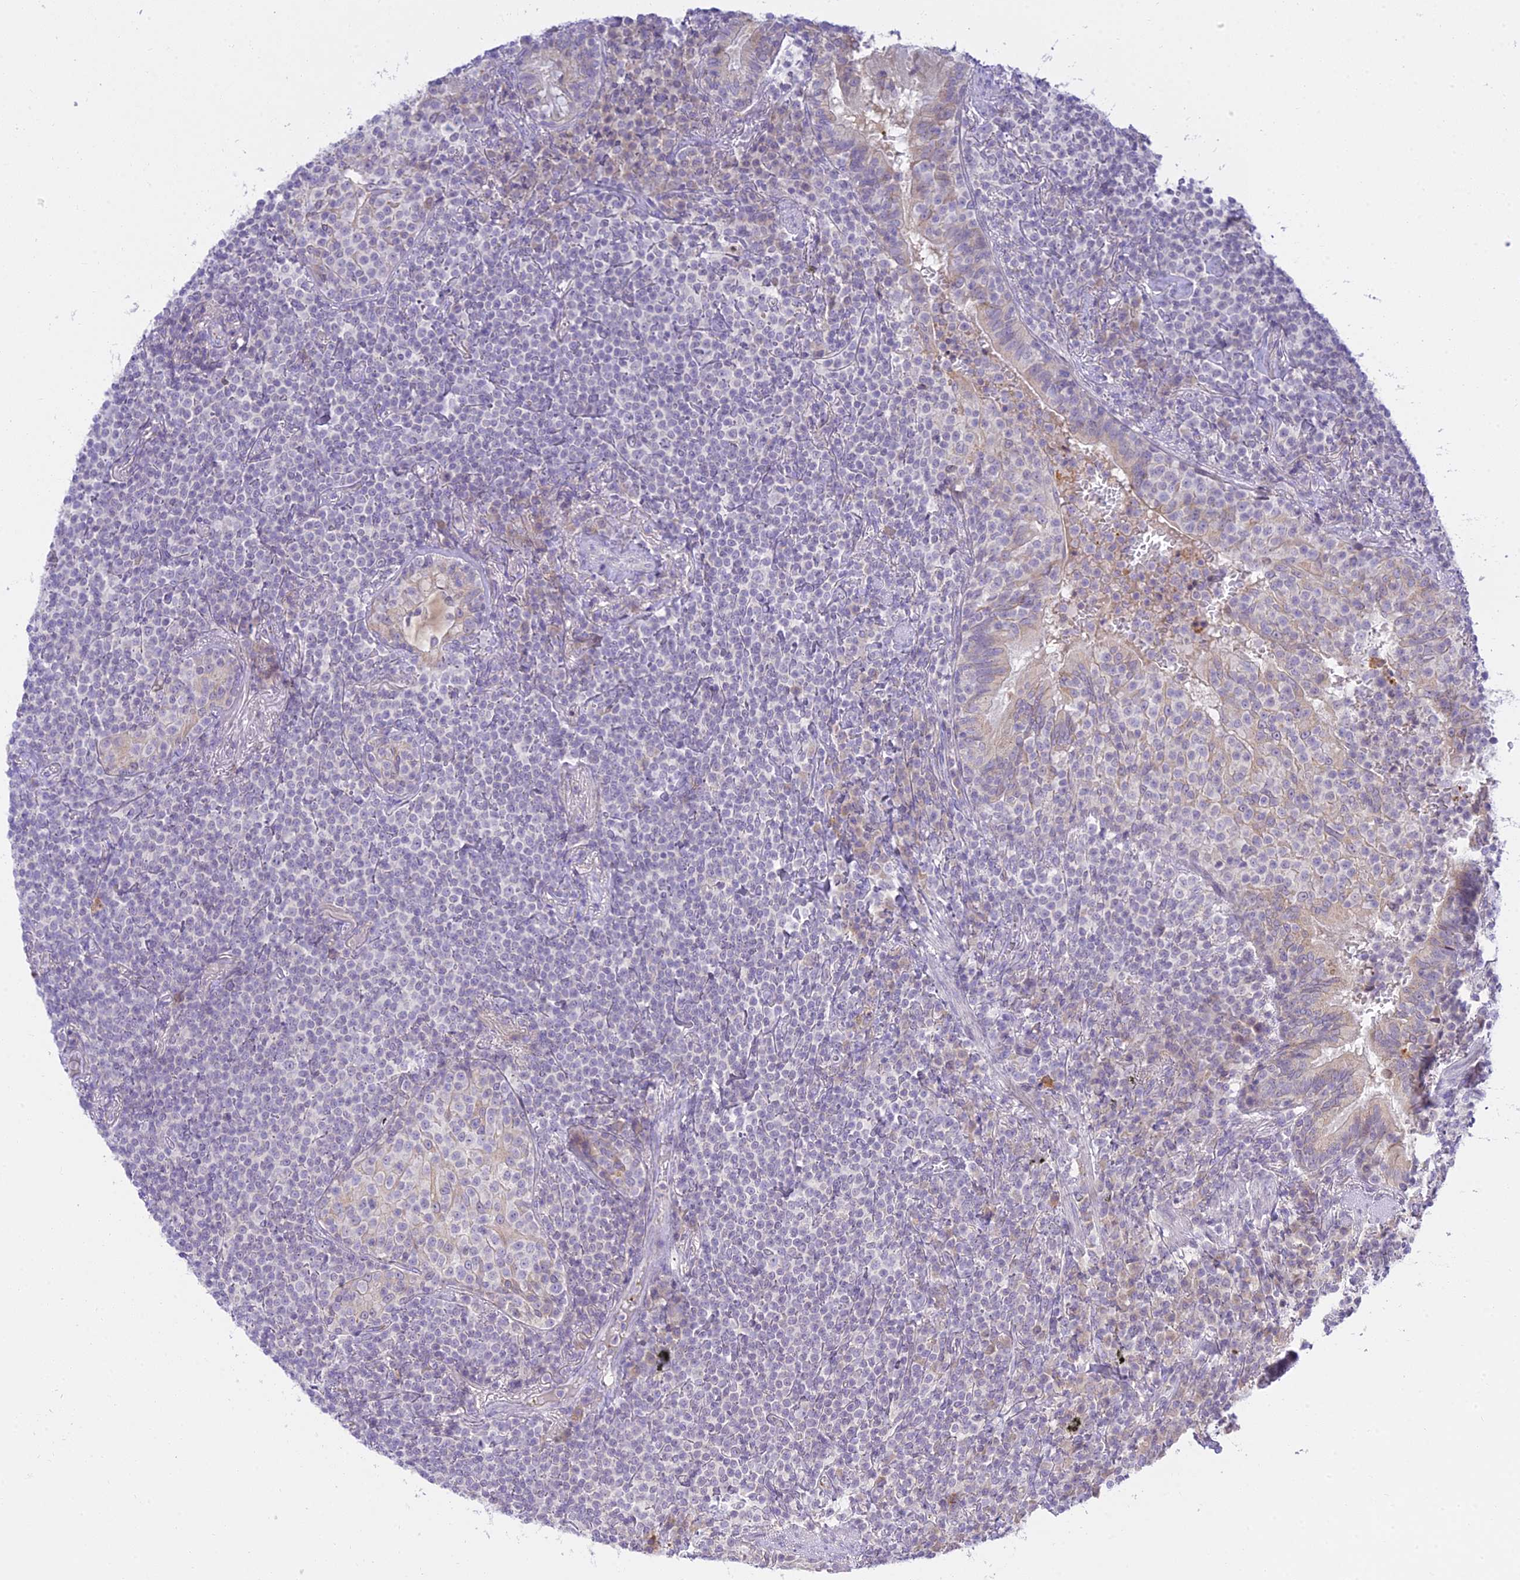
{"staining": {"intensity": "negative", "quantity": "none", "location": "none"}, "tissue": "lymphoma", "cell_type": "Tumor cells", "image_type": "cancer", "snomed": [{"axis": "morphology", "description": "Malignant lymphoma, non-Hodgkin's type, Low grade"}, {"axis": "topography", "description": "Lung"}], "caption": "IHC image of neoplastic tissue: human lymphoma stained with DAB (3,3'-diaminobenzidine) exhibits no significant protein positivity in tumor cells.", "gene": "TMEM40", "patient": {"sex": "female", "age": 71}}